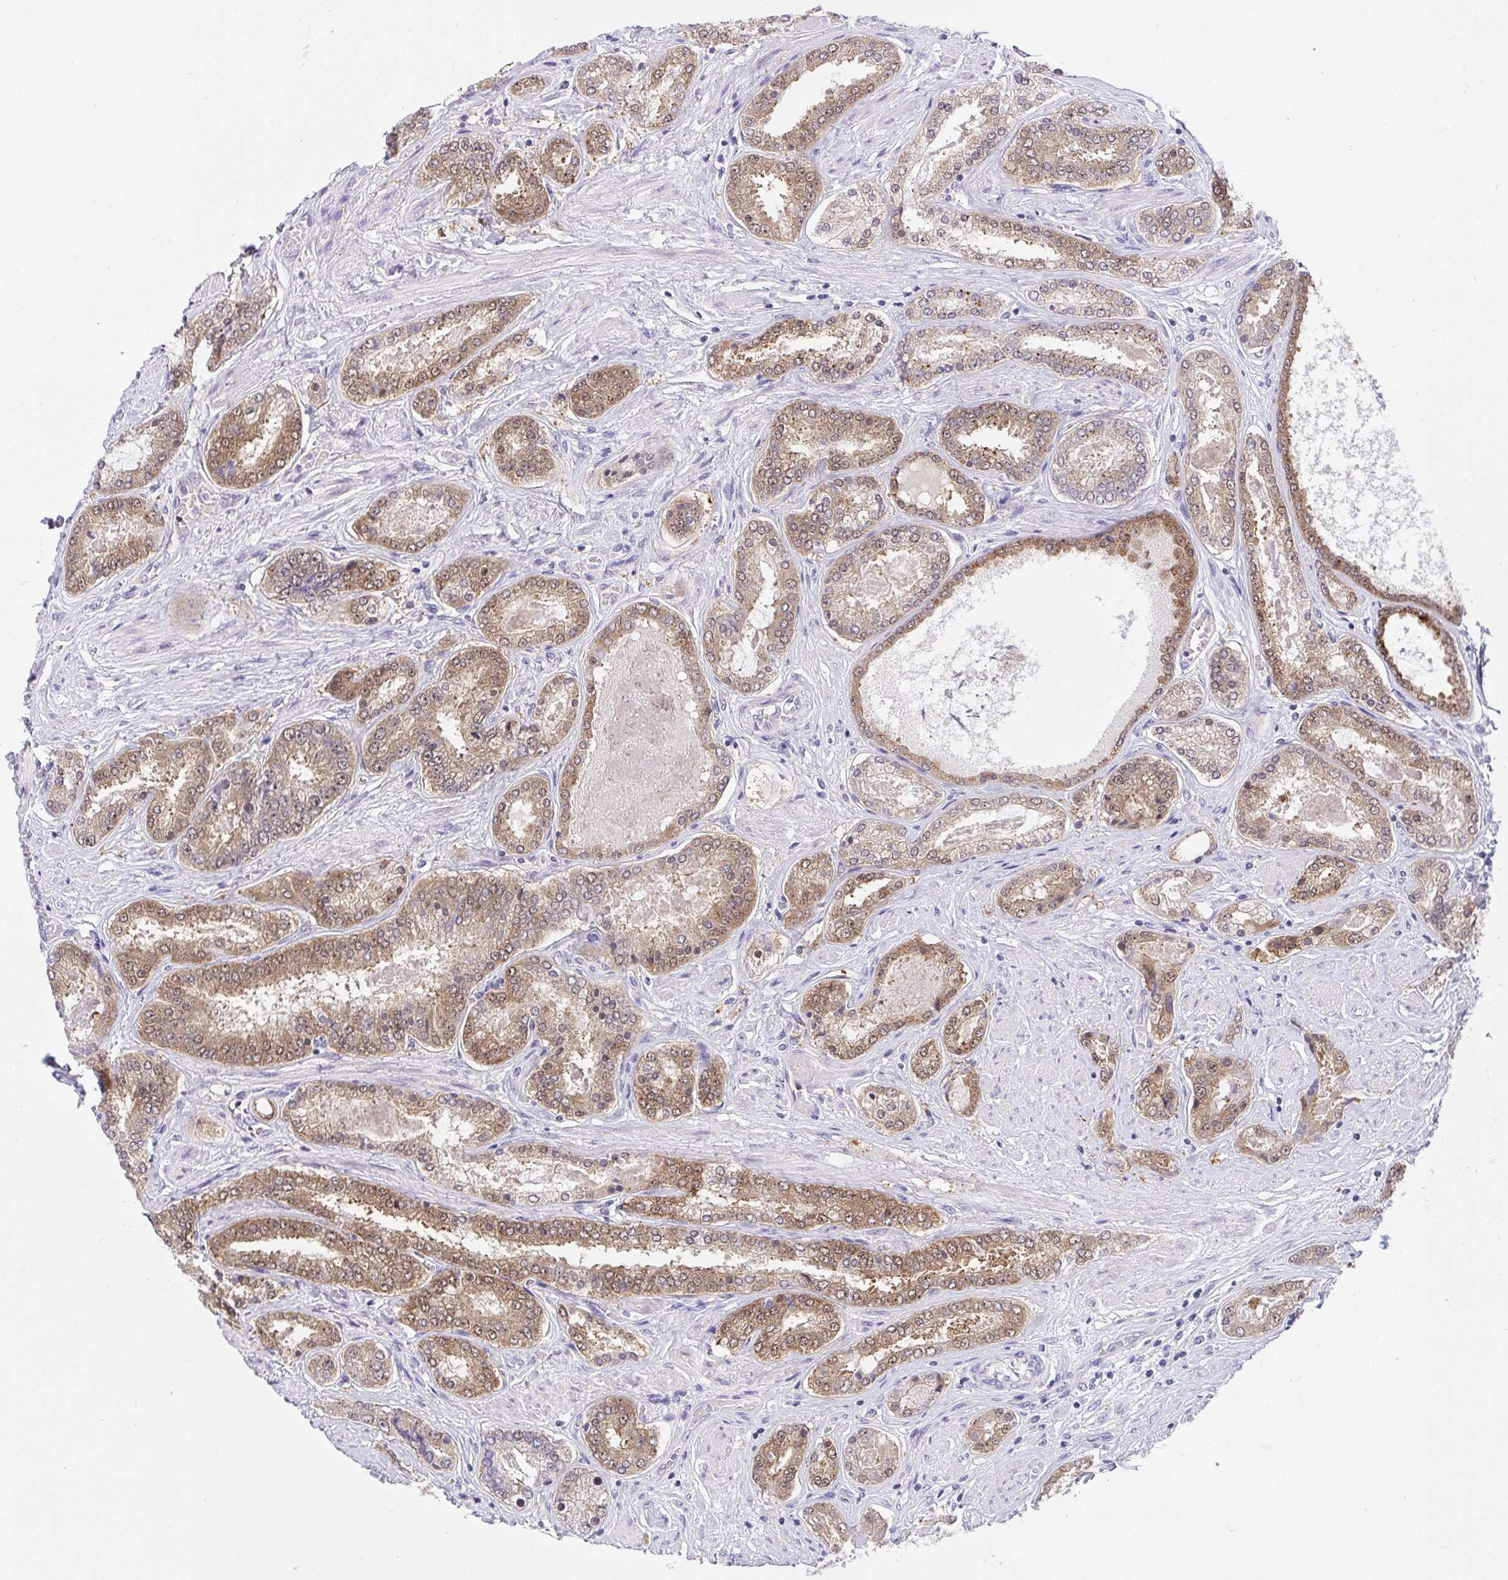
{"staining": {"intensity": "moderate", "quantity": ">75%", "location": "cytoplasmic/membranous,nuclear"}, "tissue": "prostate cancer", "cell_type": "Tumor cells", "image_type": "cancer", "snomed": [{"axis": "morphology", "description": "Adenocarcinoma, High grade"}, {"axis": "topography", "description": "Prostate"}], "caption": "Protein expression by immunohistochemistry (IHC) exhibits moderate cytoplasmic/membranous and nuclear staining in approximately >75% of tumor cells in prostate high-grade adenocarcinoma. The protein is stained brown, and the nuclei are stained in blue (DAB (3,3'-diaminobenzidine) IHC with brightfield microscopy, high magnification).", "gene": "HOXD12", "patient": {"sex": "male", "age": 63}}